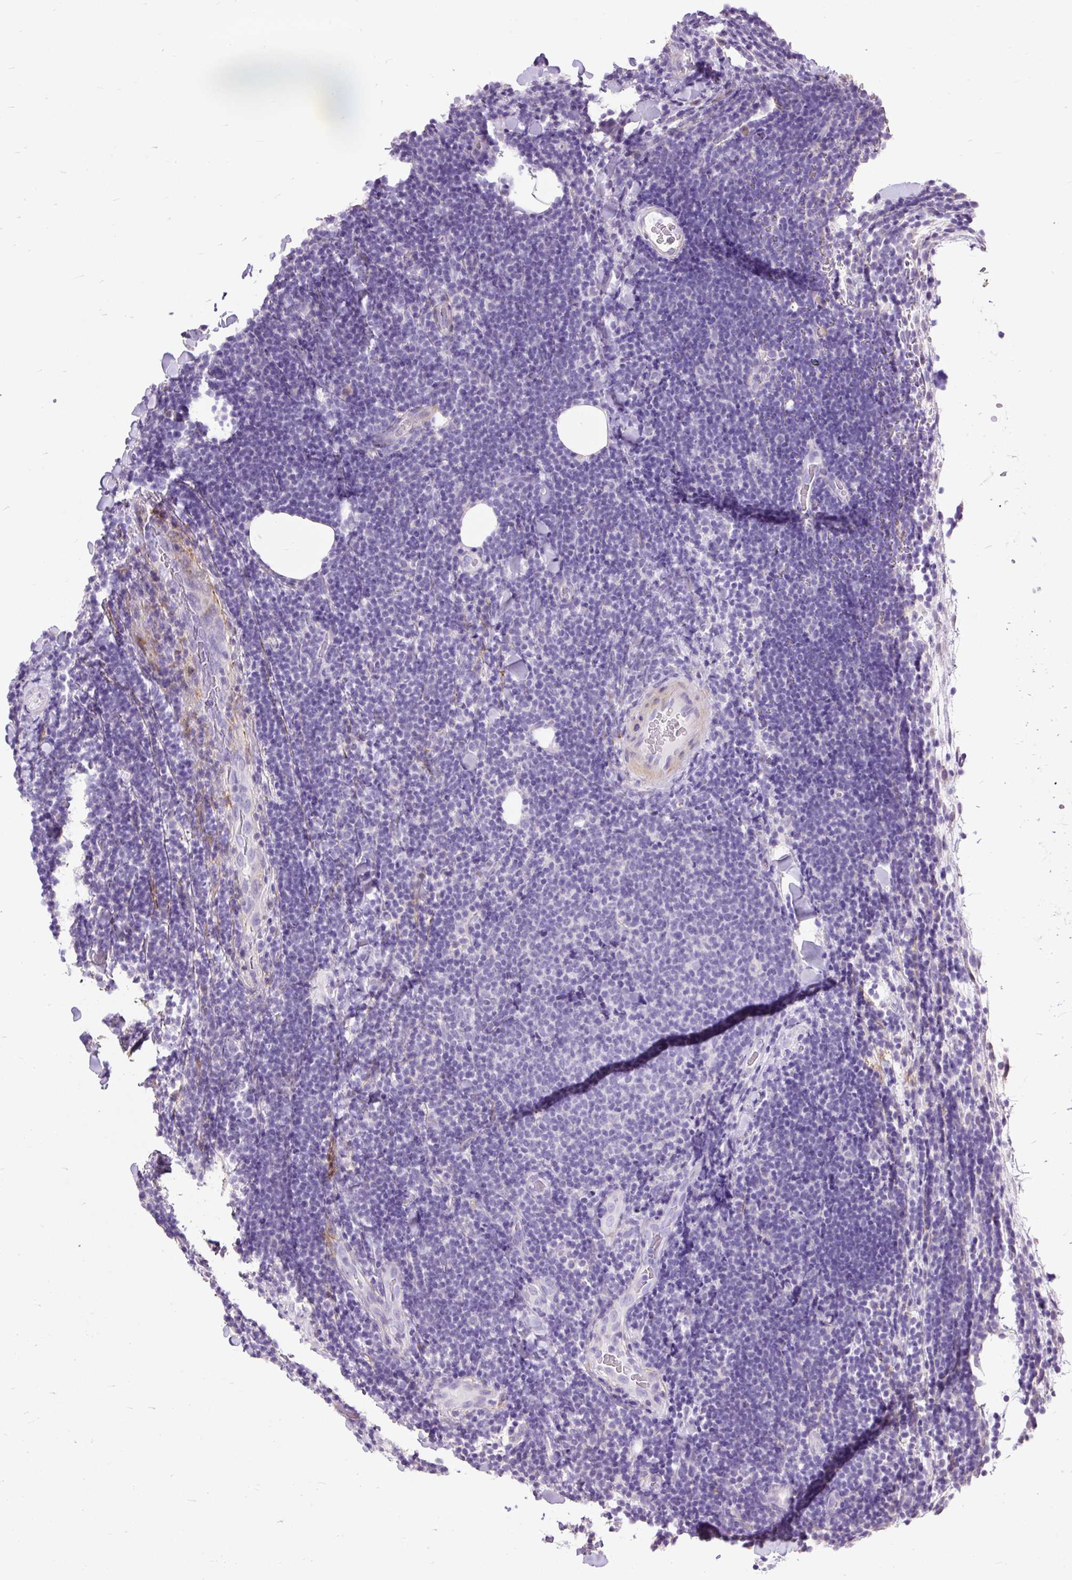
{"staining": {"intensity": "negative", "quantity": "none", "location": "none"}, "tissue": "lymphoma", "cell_type": "Tumor cells", "image_type": "cancer", "snomed": [{"axis": "morphology", "description": "Malignant lymphoma, non-Hodgkin's type, Low grade"}, {"axis": "topography", "description": "Lymph node"}], "caption": "High power microscopy image of an immunohistochemistry photomicrograph of lymphoma, revealing no significant staining in tumor cells.", "gene": "GBX1", "patient": {"sex": "male", "age": 66}}